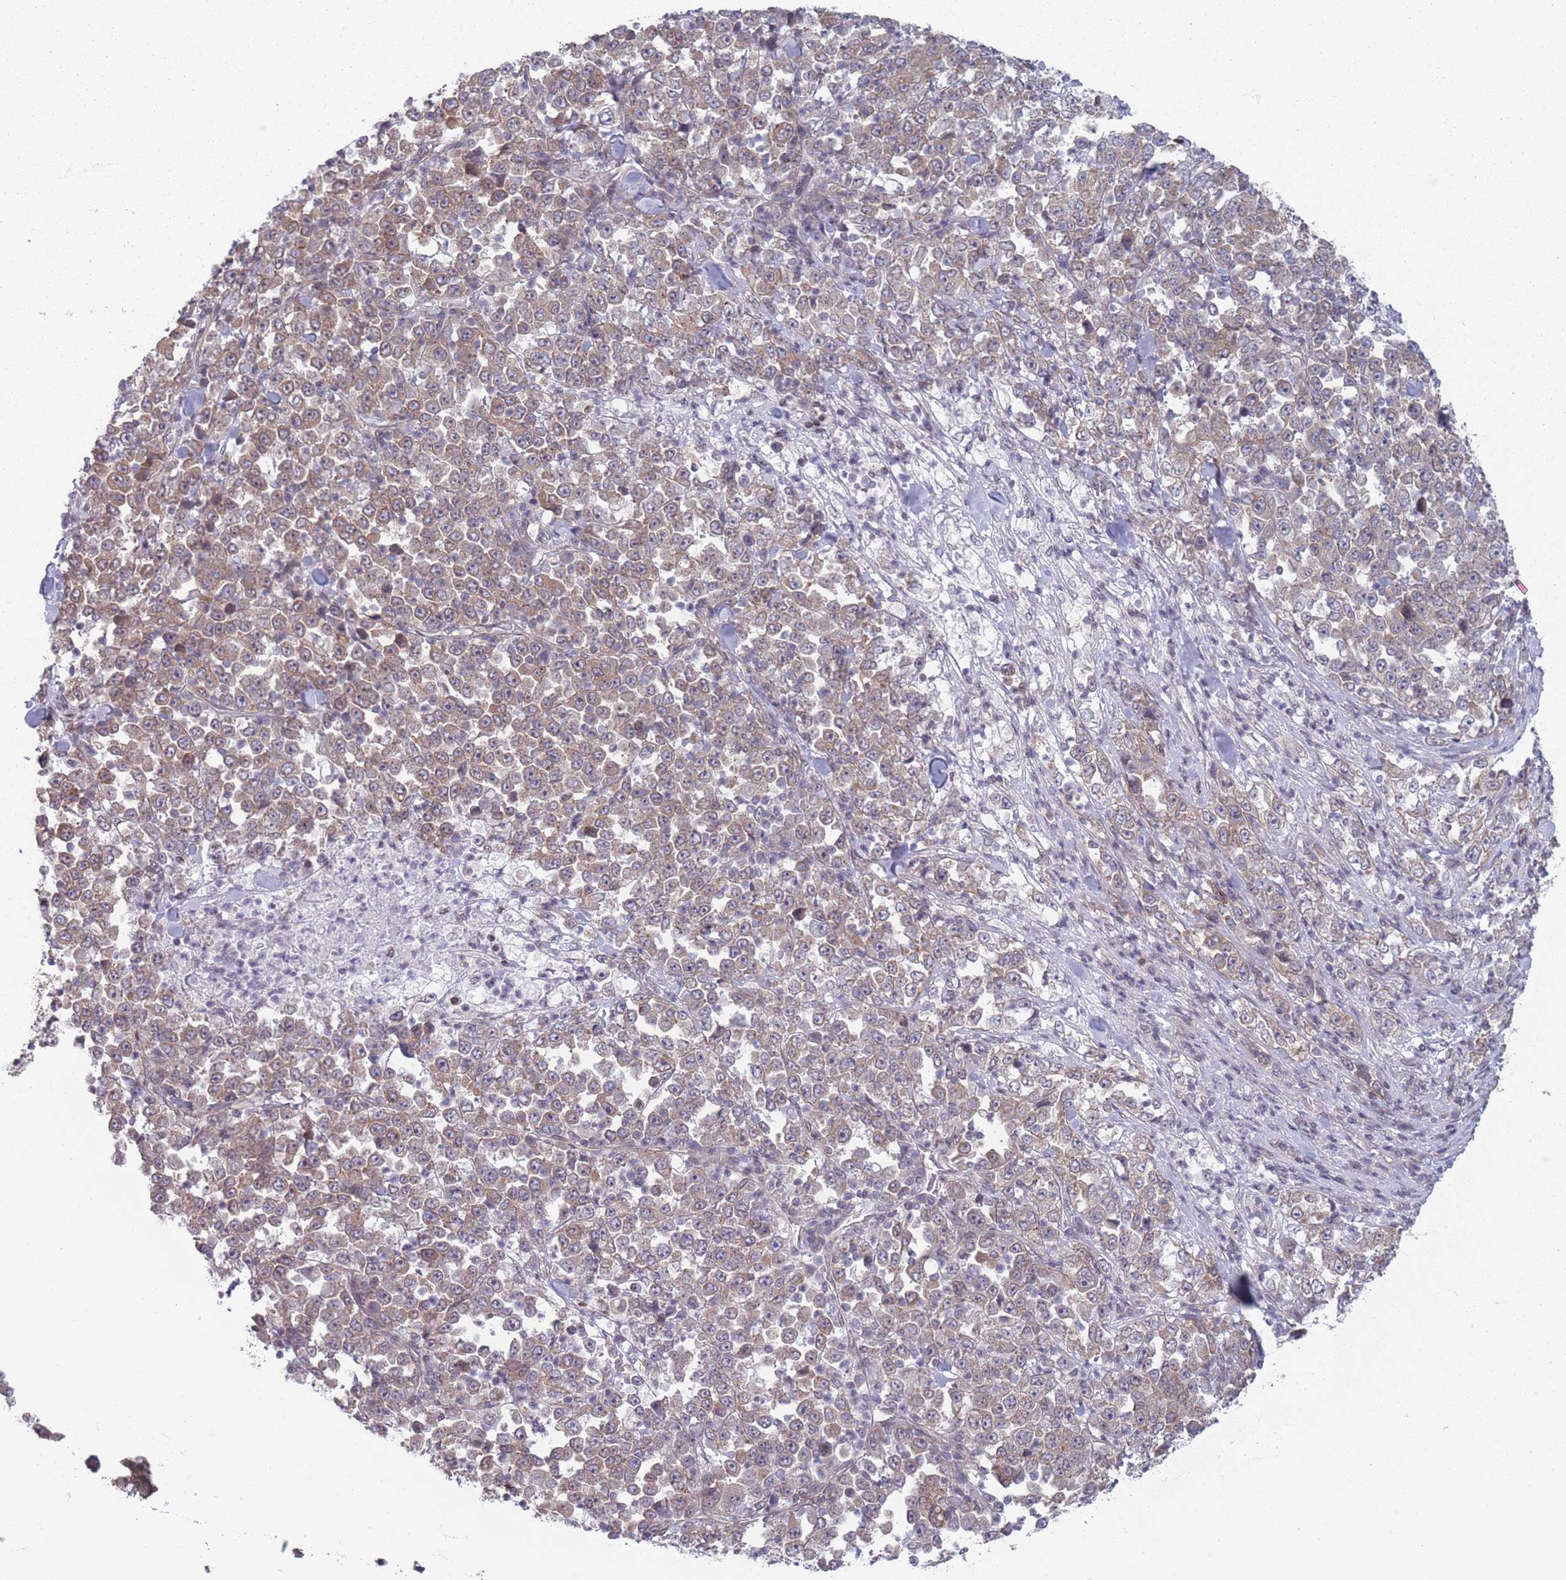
{"staining": {"intensity": "weak", "quantity": ">75%", "location": "cytoplasmic/membranous"}, "tissue": "stomach cancer", "cell_type": "Tumor cells", "image_type": "cancer", "snomed": [{"axis": "morphology", "description": "Normal tissue, NOS"}, {"axis": "morphology", "description": "Adenocarcinoma, NOS"}, {"axis": "topography", "description": "Stomach, upper"}, {"axis": "topography", "description": "Stomach"}], "caption": "Stomach adenocarcinoma was stained to show a protein in brown. There is low levels of weak cytoplasmic/membranous expression in approximately >75% of tumor cells.", "gene": "VRK2", "patient": {"sex": "male", "age": 59}}